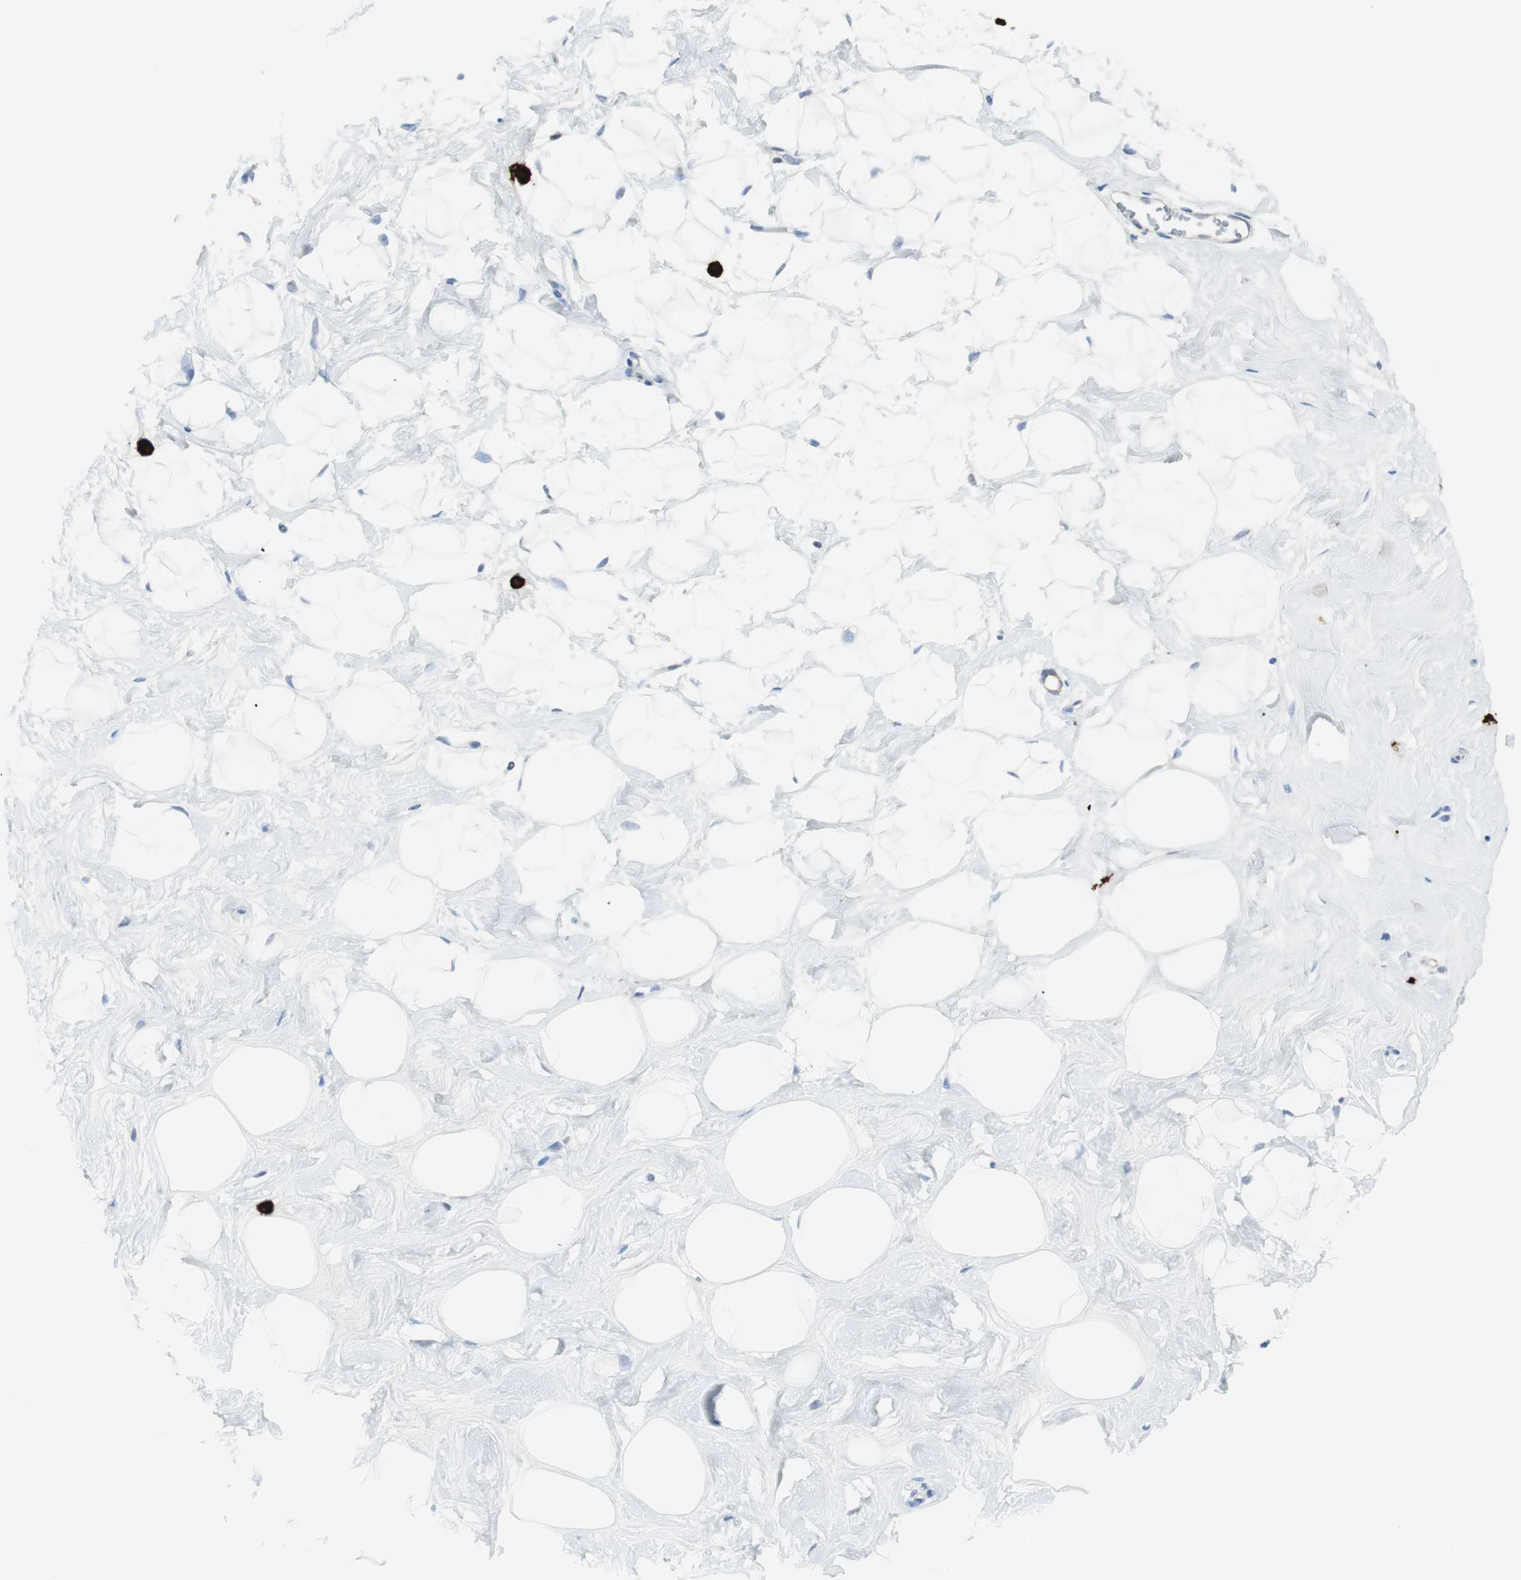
{"staining": {"intensity": "negative", "quantity": "none", "location": "none"}, "tissue": "breast", "cell_type": "Adipocytes", "image_type": "normal", "snomed": [{"axis": "morphology", "description": "Normal tissue, NOS"}, {"axis": "topography", "description": "Breast"}], "caption": "Adipocytes are negative for protein expression in unremarkable human breast. (Brightfield microscopy of DAB (3,3'-diaminobenzidine) immunohistochemistry (IHC) at high magnification).", "gene": "DLG4", "patient": {"sex": "female", "age": 23}}